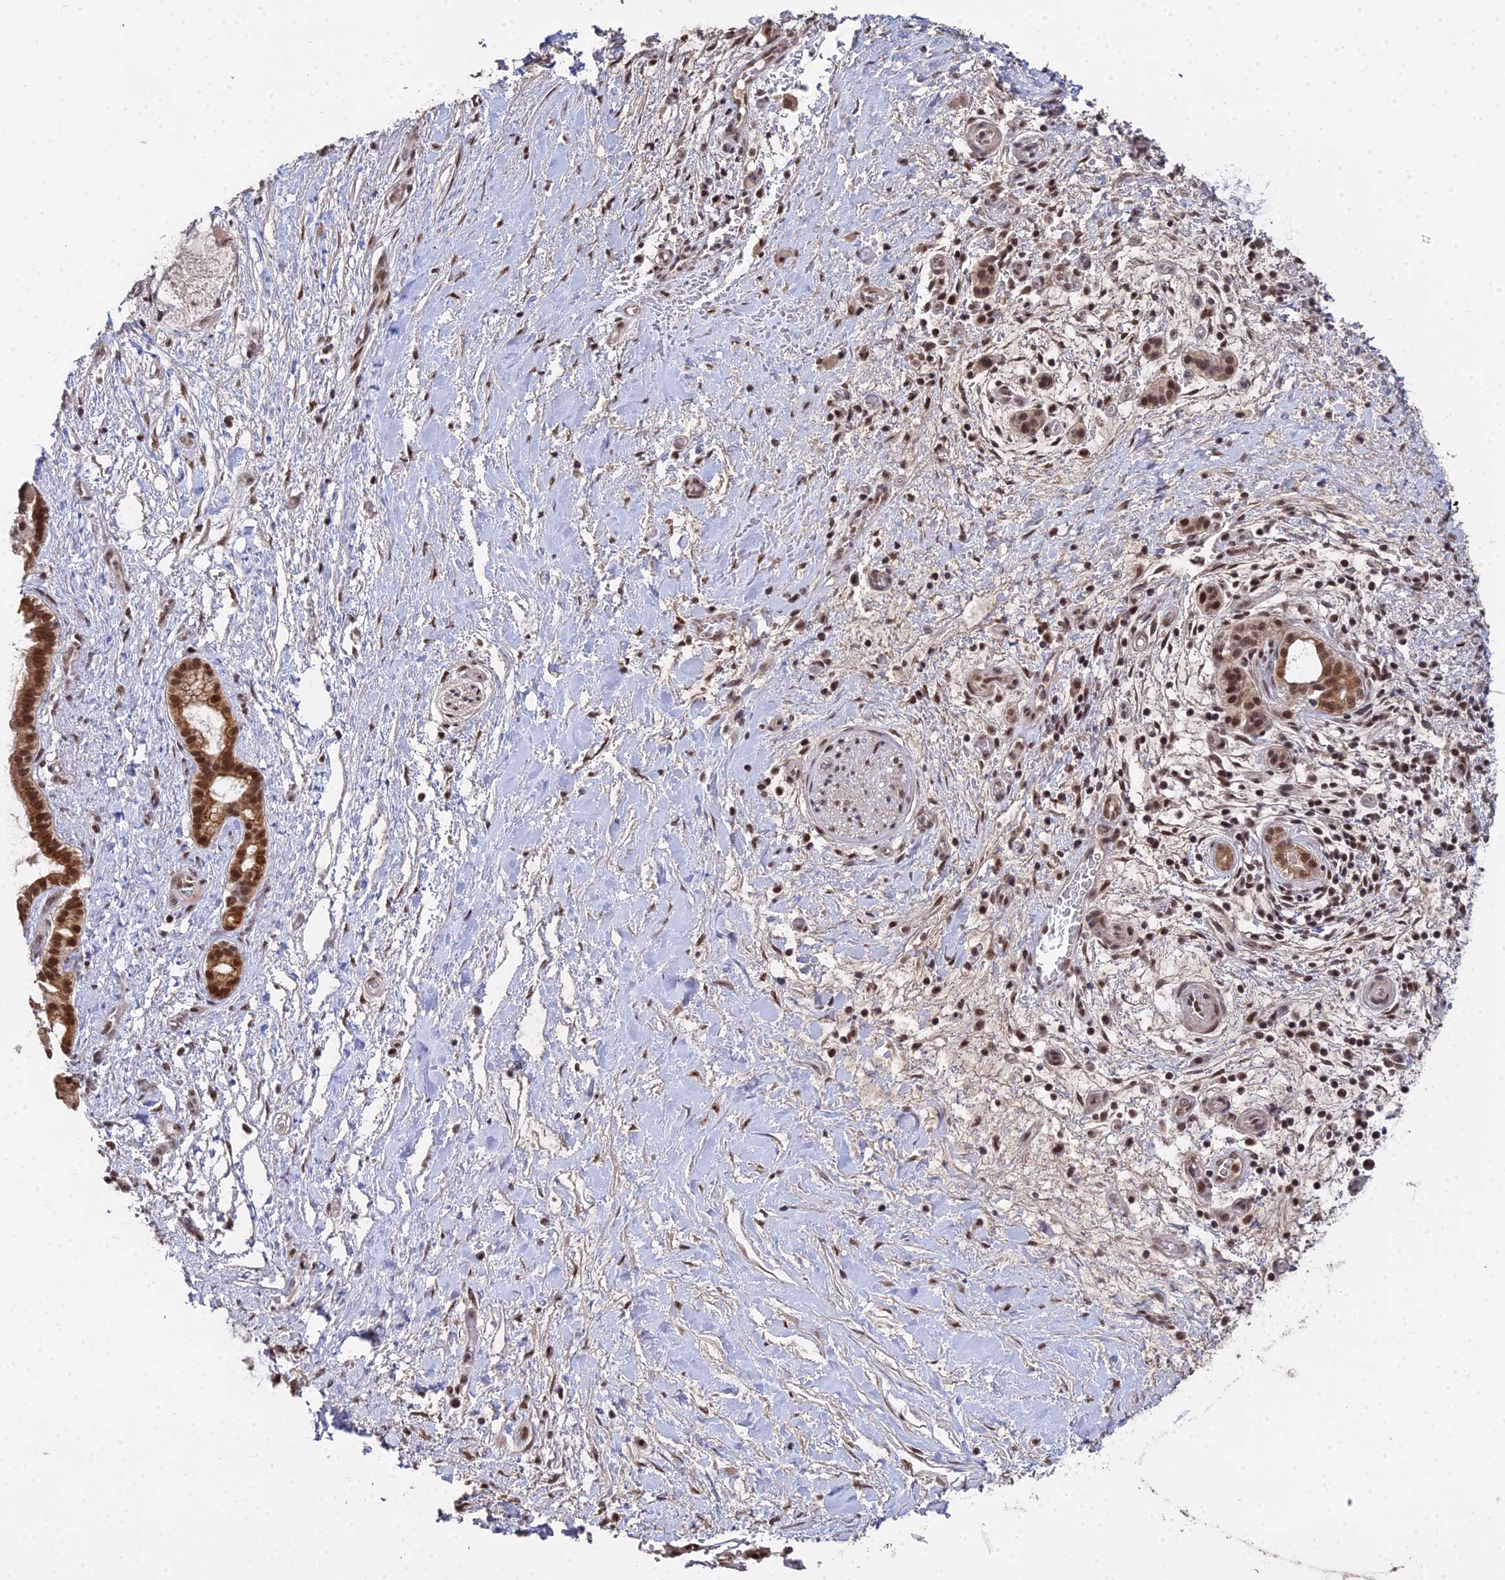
{"staining": {"intensity": "strong", "quantity": ">75%", "location": "cytoplasmic/membranous,nuclear"}, "tissue": "pancreatic cancer", "cell_type": "Tumor cells", "image_type": "cancer", "snomed": [{"axis": "morphology", "description": "Adenocarcinoma, NOS"}, {"axis": "topography", "description": "Pancreas"}], "caption": "Tumor cells reveal high levels of strong cytoplasmic/membranous and nuclear positivity in about >75% of cells in pancreatic cancer.", "gene": "ERCC5", "patient": {"sex": "male", "age": 68}}